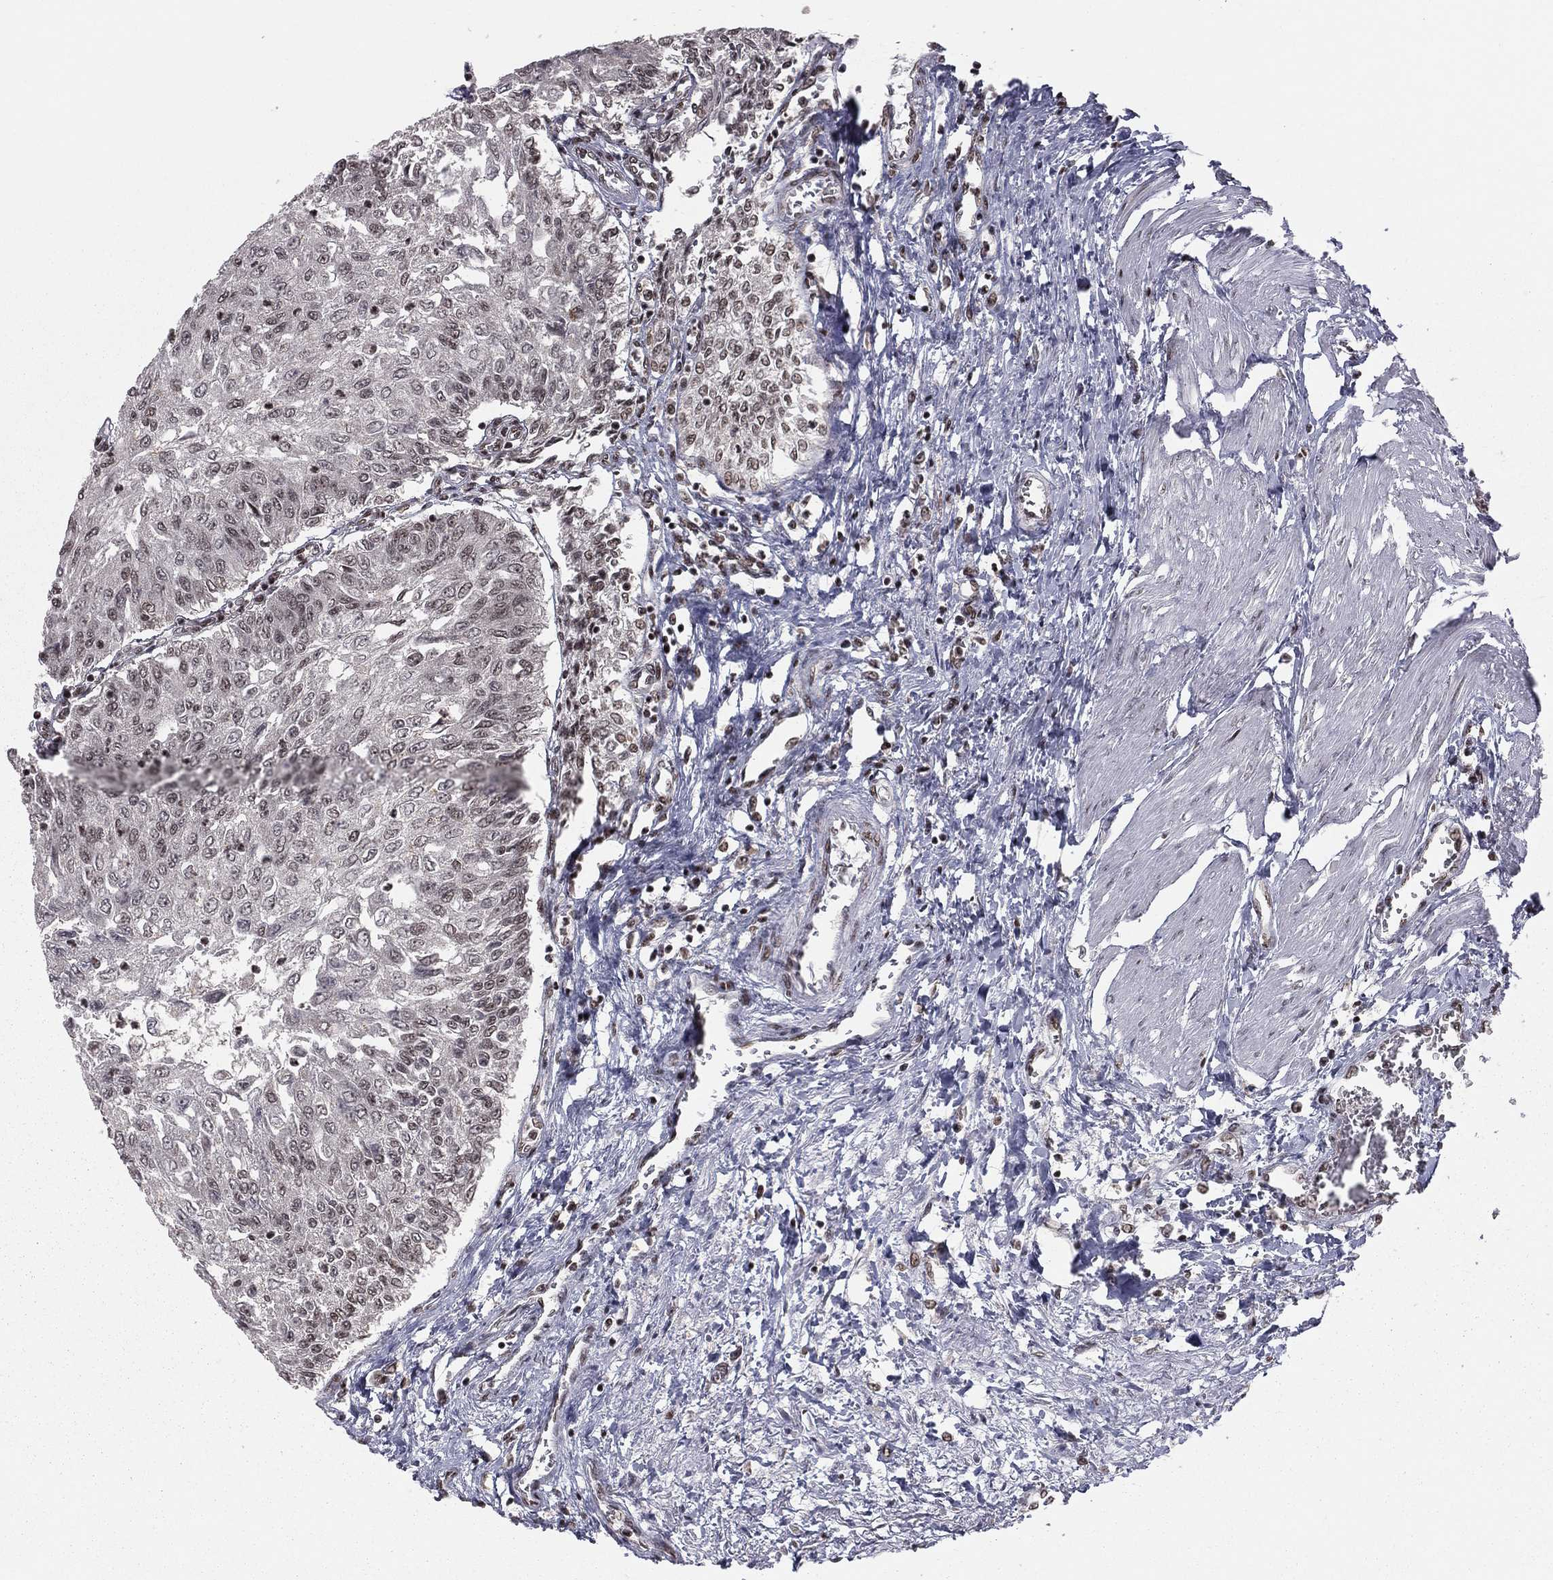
{"staining": {"intensity": "moderate", "quantity": "<25%", "location": "nuclear"}, "tissue": "urothelial cancer", "cell_type": "Tumor cells", "image_type": "cancer", "snomed": [{"axis": "morphology", "description": "Urothelial carcinoma, Low grade"}, {"axis": "topography", "description": "Urinary bladder"}], "caption": "Immunohistochemical staining of human urothelial carcinoma (low-grade) displays low levels of moderate nuclear staining in approximately <25% of tumor cells. The protein of interest is stained brown, and the nuclei are stained in blue (DAB IHC with brightfield microscopy, high magnification).", "gene": "NFYB", "patient": {"sex": "male", "age": 78}}